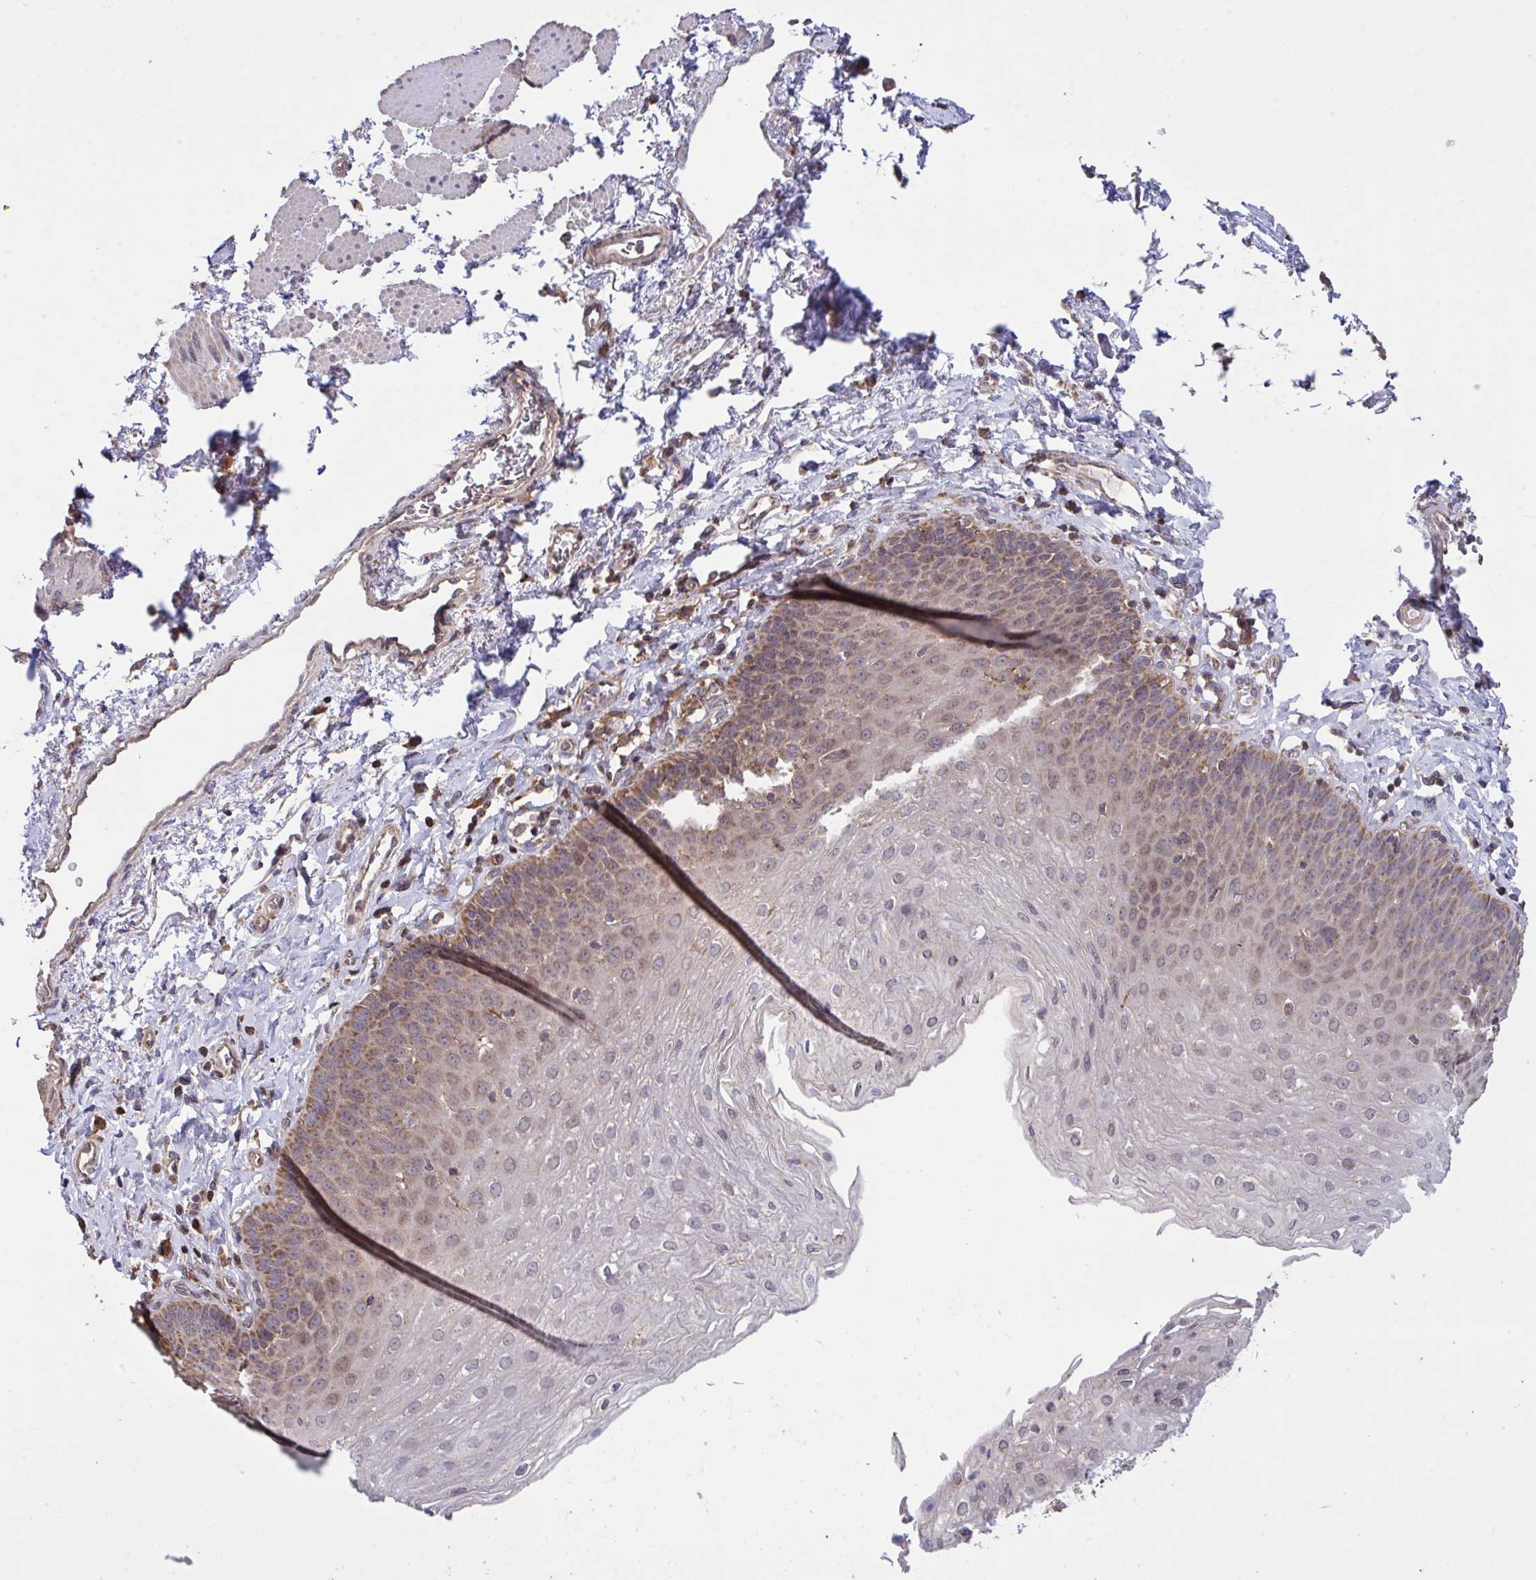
{"staining": {"intensity": "moderate", "quantity": "25%-75%", "location": "cytoplasmic/membranous"}, "tissue": "esophagus", "cell_type": "Squamous epithelial cells", "image_type": "normal", "snomed": [{"axis": "morphology", "description": "Normal tissue, NOS"}, {"axis": "topography", "description": "Esophagus"}], "caption": "A photomicrograph of esophagus stained for a protein demonstrates moderate cytoplasmic/membranous brown staining in squamous epithelial cells.", "gene": "PPM1H", "patient": {"sex": "female", "age": 81}}